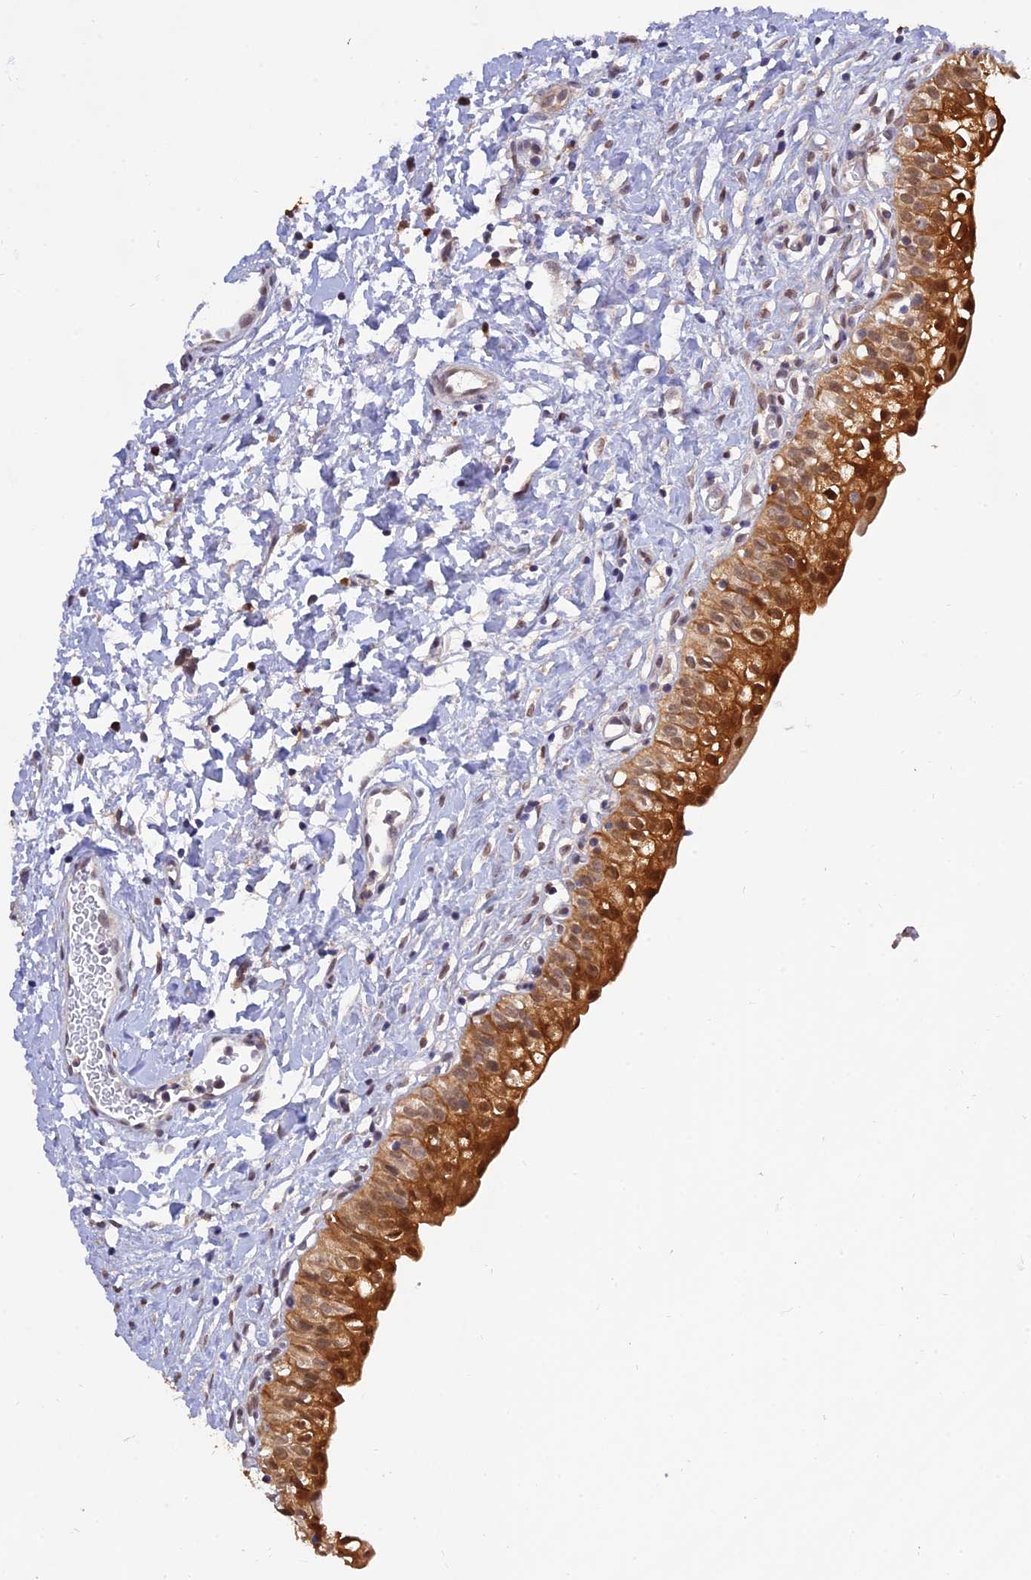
{"staining": {"intensity": "strong", "quantity": ">75%", "location": "cytoplasmic/membranous,nuclear"}, "tissue": "urinary bladder", "cell_type": "Urothelial cells", "image_type": "normal", "snomed": [{"axis": "morphology", "description": "Normal tissue, NOS"}, {"axis": "topography", "description": "Urinary bladder"}], "caption": "Urothelial cells reveal strong cytoplasmic/membranous,nuclear positivity in about >75% of cells in benign urinary bladder. (Stains: DAB in brown, nuclei in blue, Microscopy: brightfield microscopy at high magnification).", "gene": "MNS1", "patient": {"sex": "male", "age": 51}}